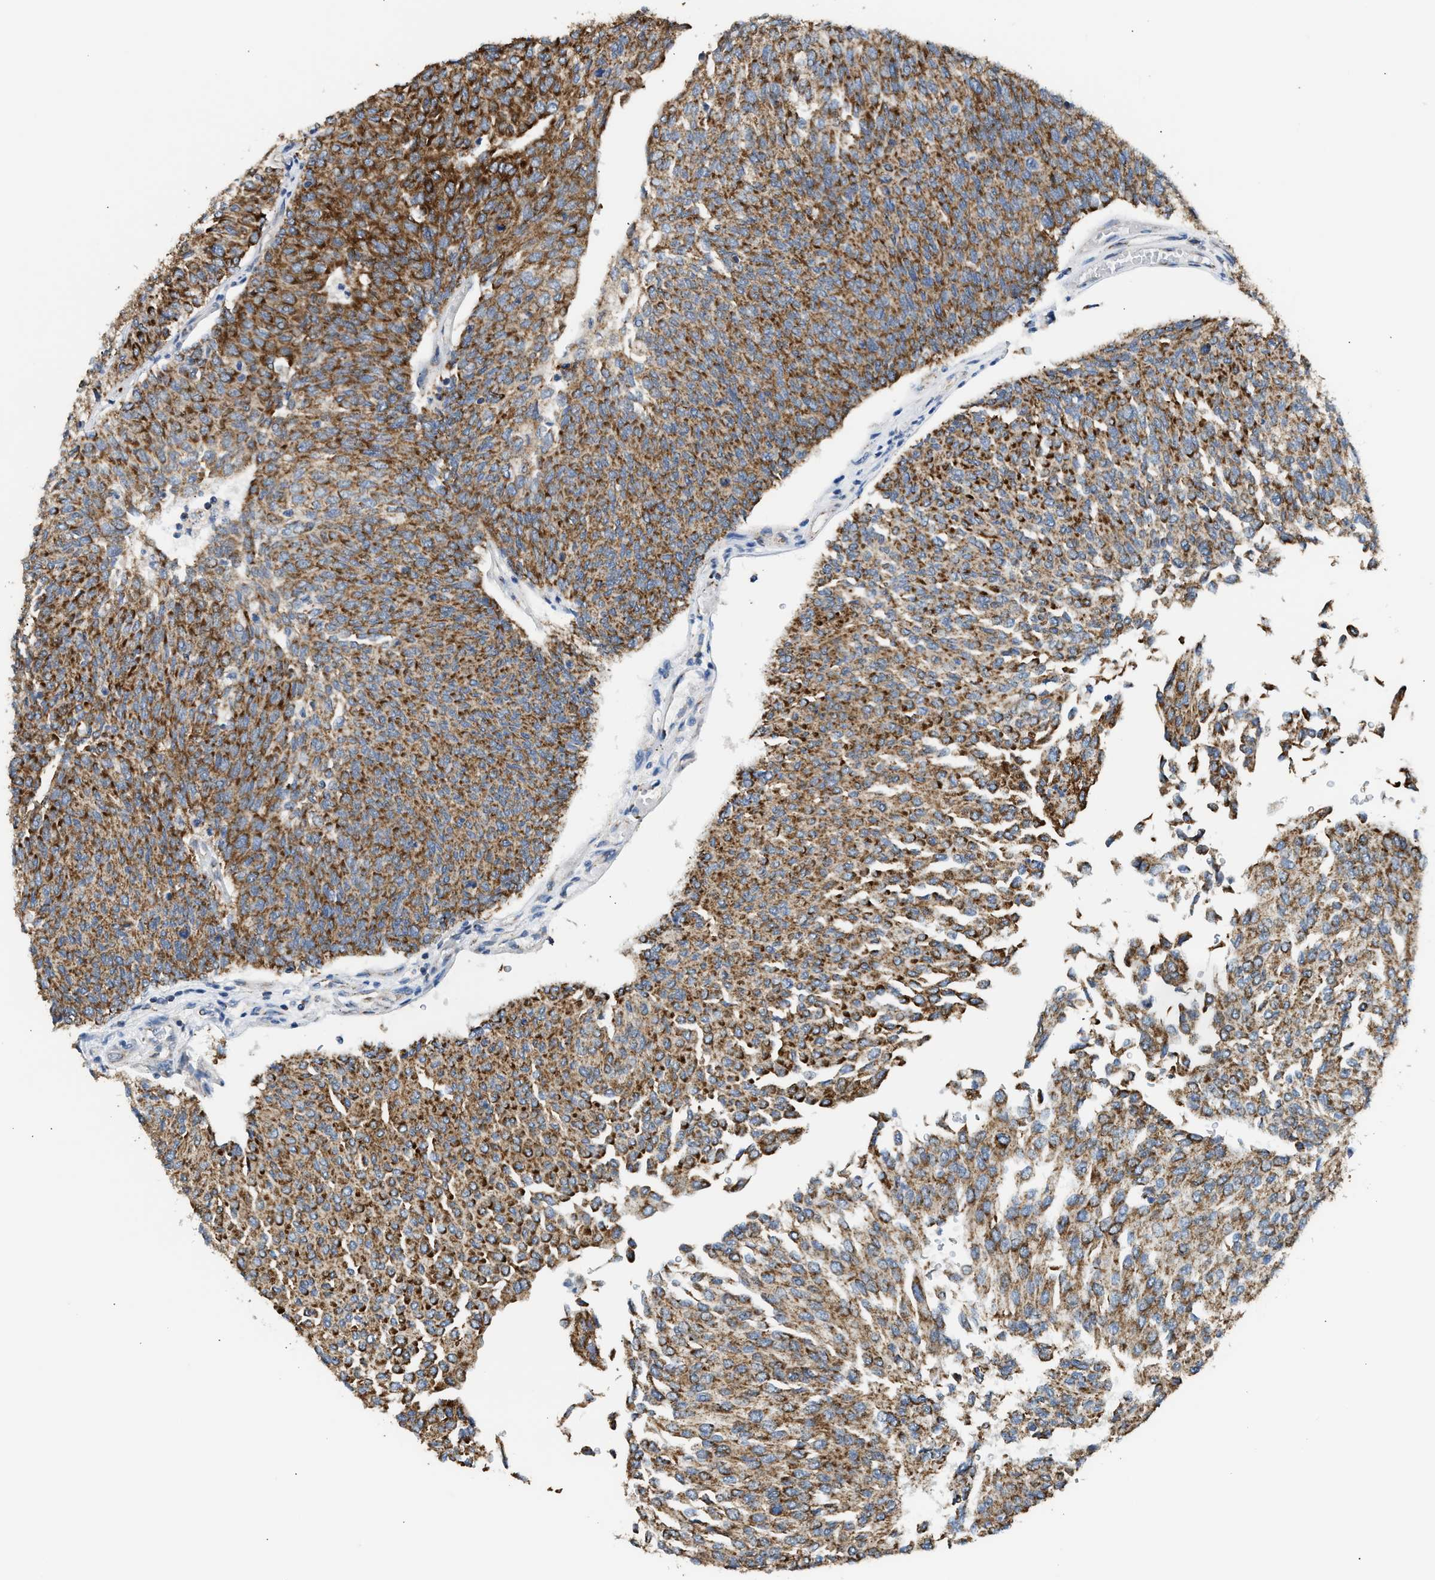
{"staining": {"intensity": "strong", "quantity": ">75%", "location": "cytoplasmic/membranous"}, "tissue": "urothelial cancer", "cell_type": "Tumor cells", "image_type": "cancer", "snomed": [{"axis": "morphology", "description": "Urothelial carcinoma, Low grade"}, {"axis": "topography", "description": "Urinary bladder"}], "caption": "This is an image of immunohistochemistry (IHC) staining of low-grade urothelial carcinoma, which shows strong positivity in the cytoplasmic/membranous of tumor cells.", "gene": "GOT2", "patient": {"sex": "female", "age": 79}}